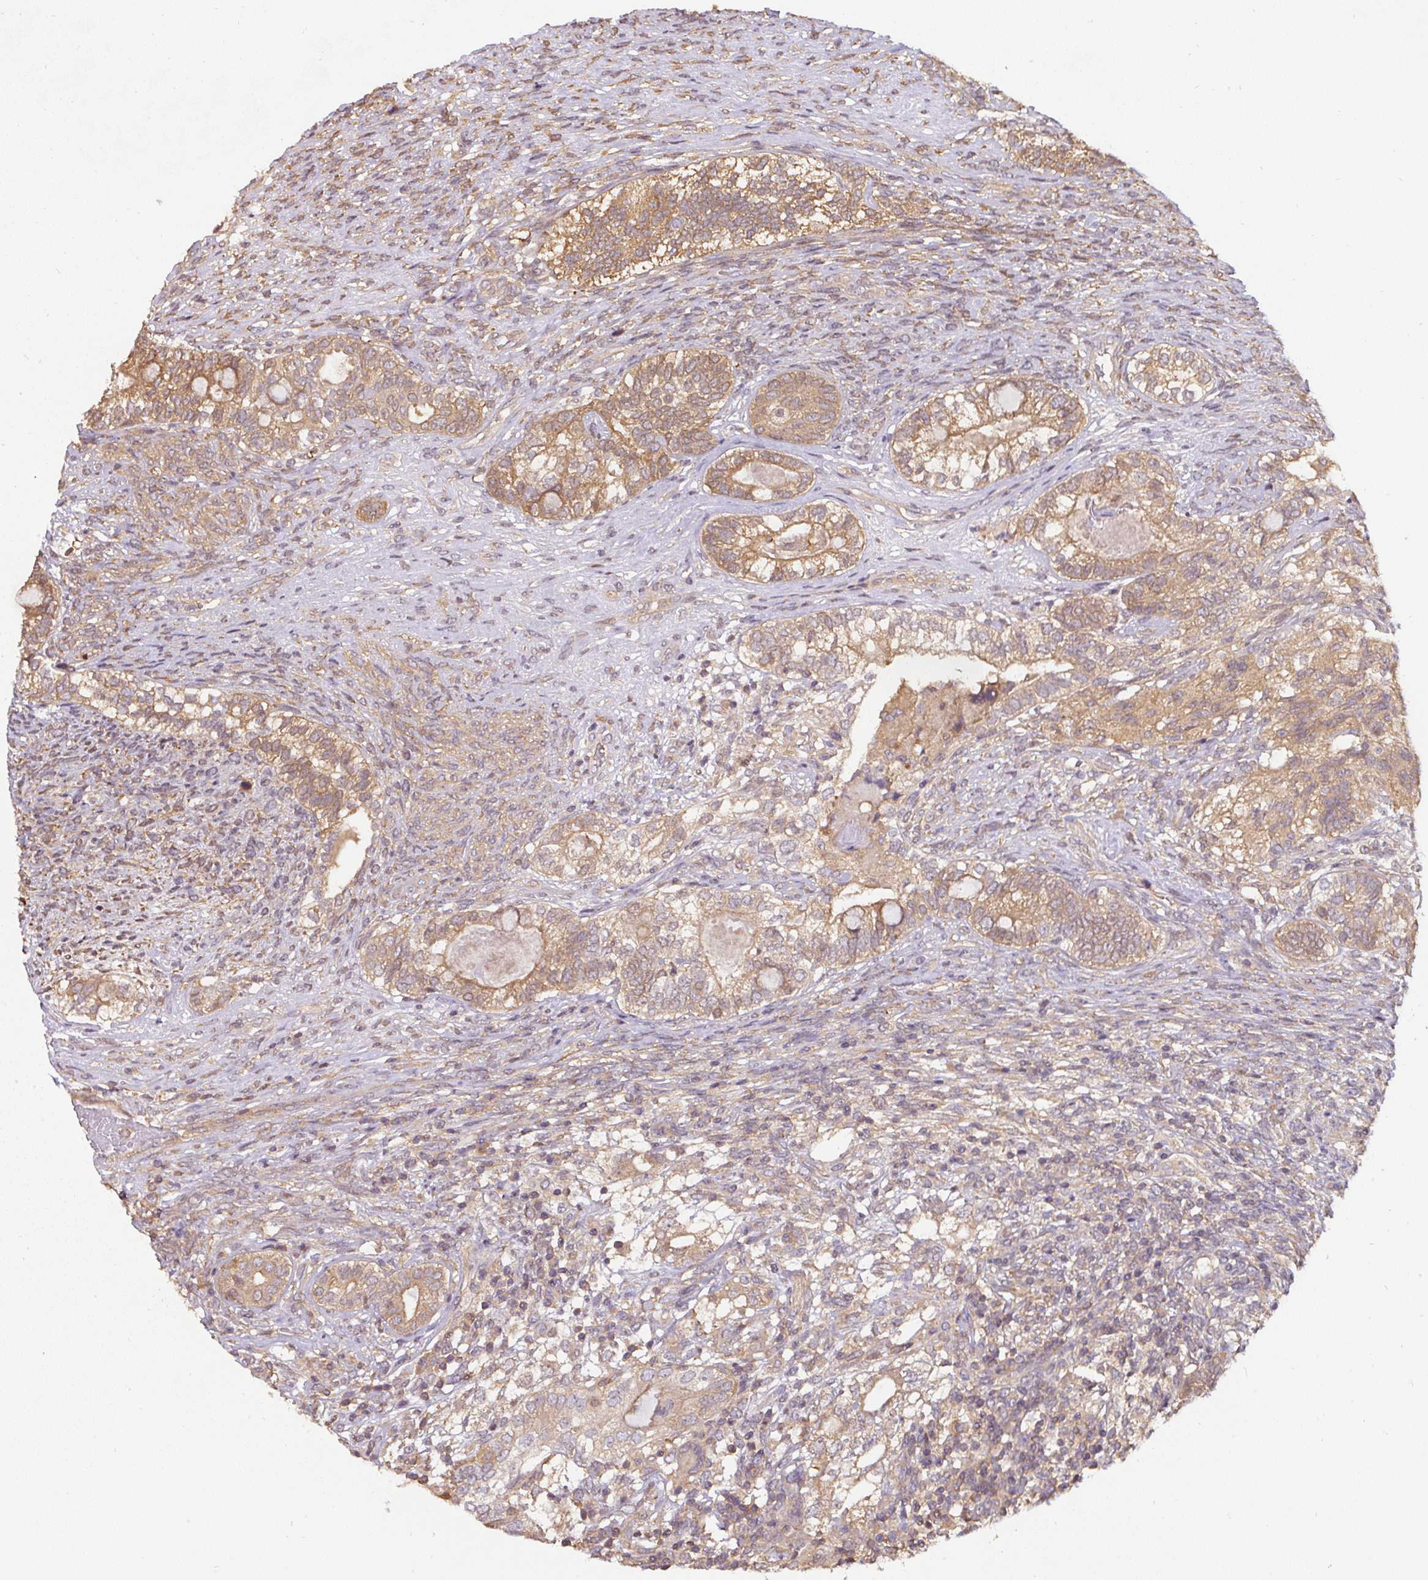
{"staining": {"intensity": "moderate", "quantity": ">75%", "location": "cytoplasmic/membranous"}, "tissue": "testis cancer", "cell_type": "Tumor cells", "image_type": "cancer", "snomed": [{"axis": "morphology", "description": "Seminoma, NOS"}, {"axis": "morphology", "description": "Carcinoma, Embryonal, NOS"}, {"axis": "topography", "description": "Testis"}], "caption": "Tumor cells display moderate cytoplasmic/membranous positivity in about >75% of cells in embryonal carcinoma (testis).", "gene": "ST13", "patient": {"sex": "male", "age": 41}}